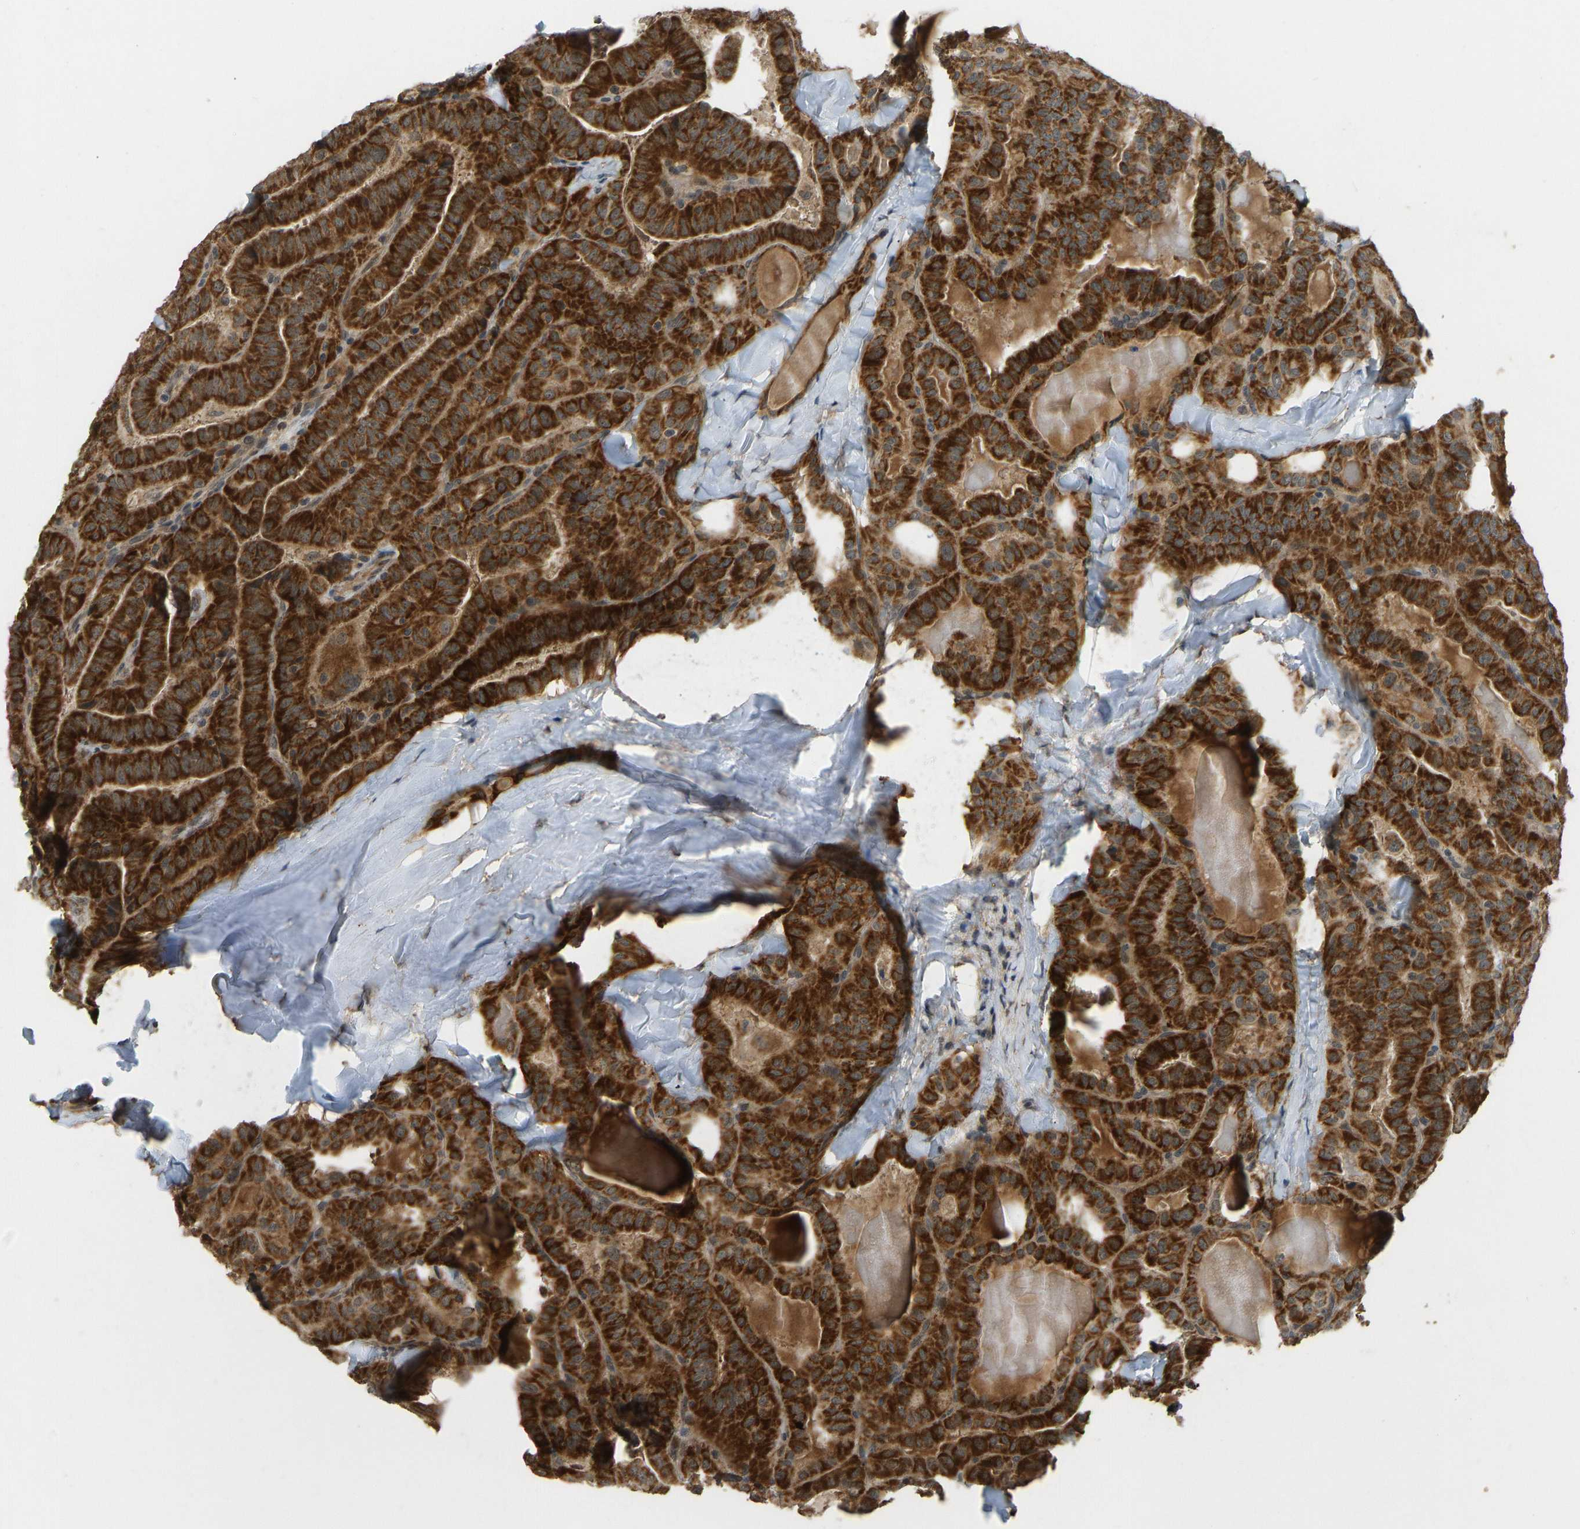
{"staining": {"intensity": "strong", "quantity": ">75%", "location": "cytoplasmic/membranous"}, "tissue": "thyroid cancer", "cell_type": "Tumor cells", "image_type": "cancer", "snomed": [{"axis": "morphology", "description": "Papillary adenocarcinoma, NOS"}, {"axis": "topography", "description": "Thyroid gland"}], "caption": "IHC micrograph of human papillary adenocarcinoma (thyroid) stained for a protein (brown), which exhibits high levels of strong cytoplasmic/membranous staining in about >75% of tumor cells.", "gene": "ACADS", "patient": {"sex": "male", "age": 77}}